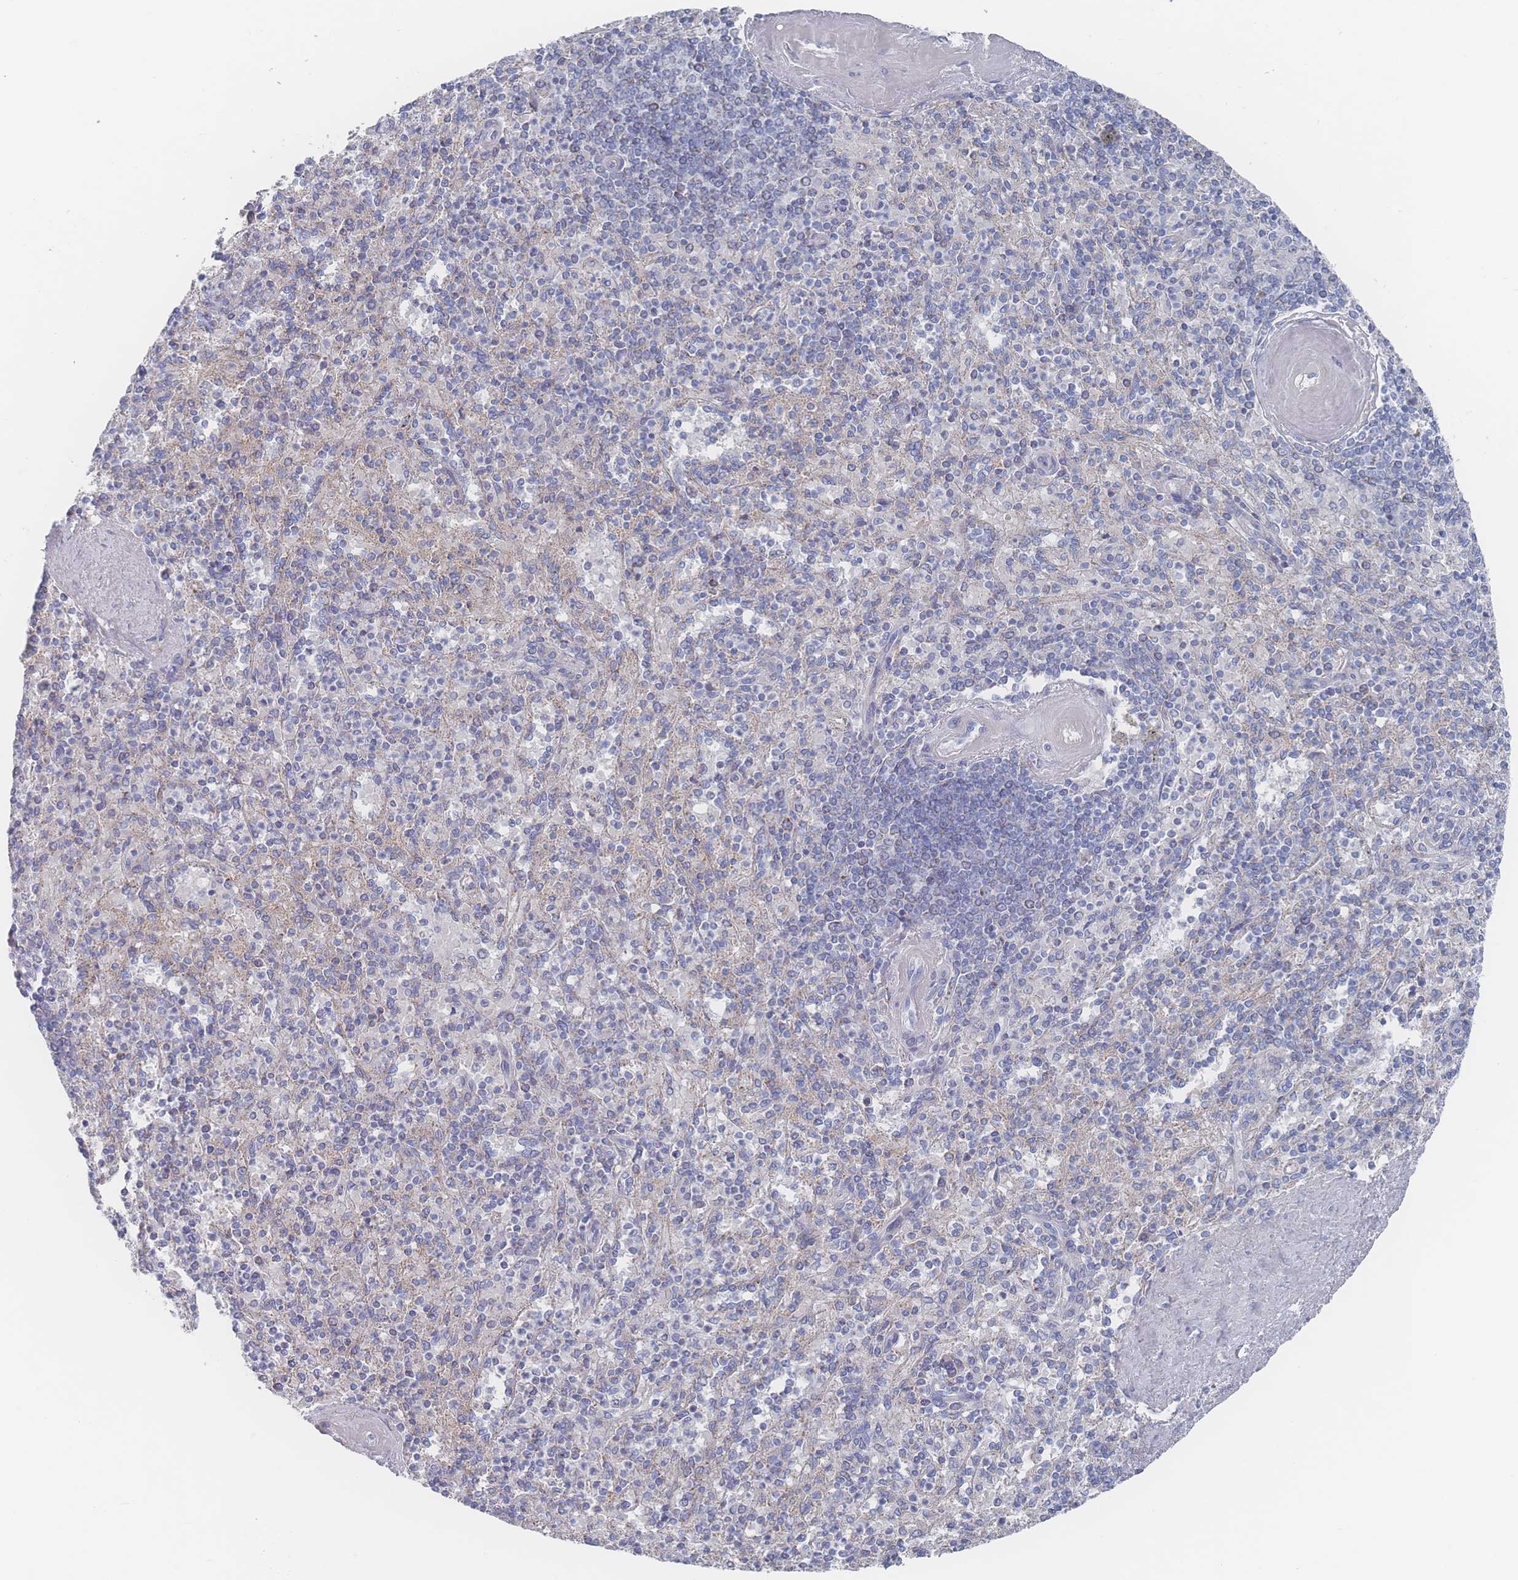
{"staining": {"intensity": "negative", "quantity": "none", "location": "none"}, "tissue": "spleen", "cell_type": "Cells in red pulp", "image_type": "normal", "snomed": [{"axis": "morphology", "description": "Normal tissue, NOS"}, {"axis": "topography", "description": "Spleen"}], "caption": "The image exhibits no staining of cells in red pulp in normal spleen.", "gene": "SNPH", "patient": {"sex": "male", "age": 82}}